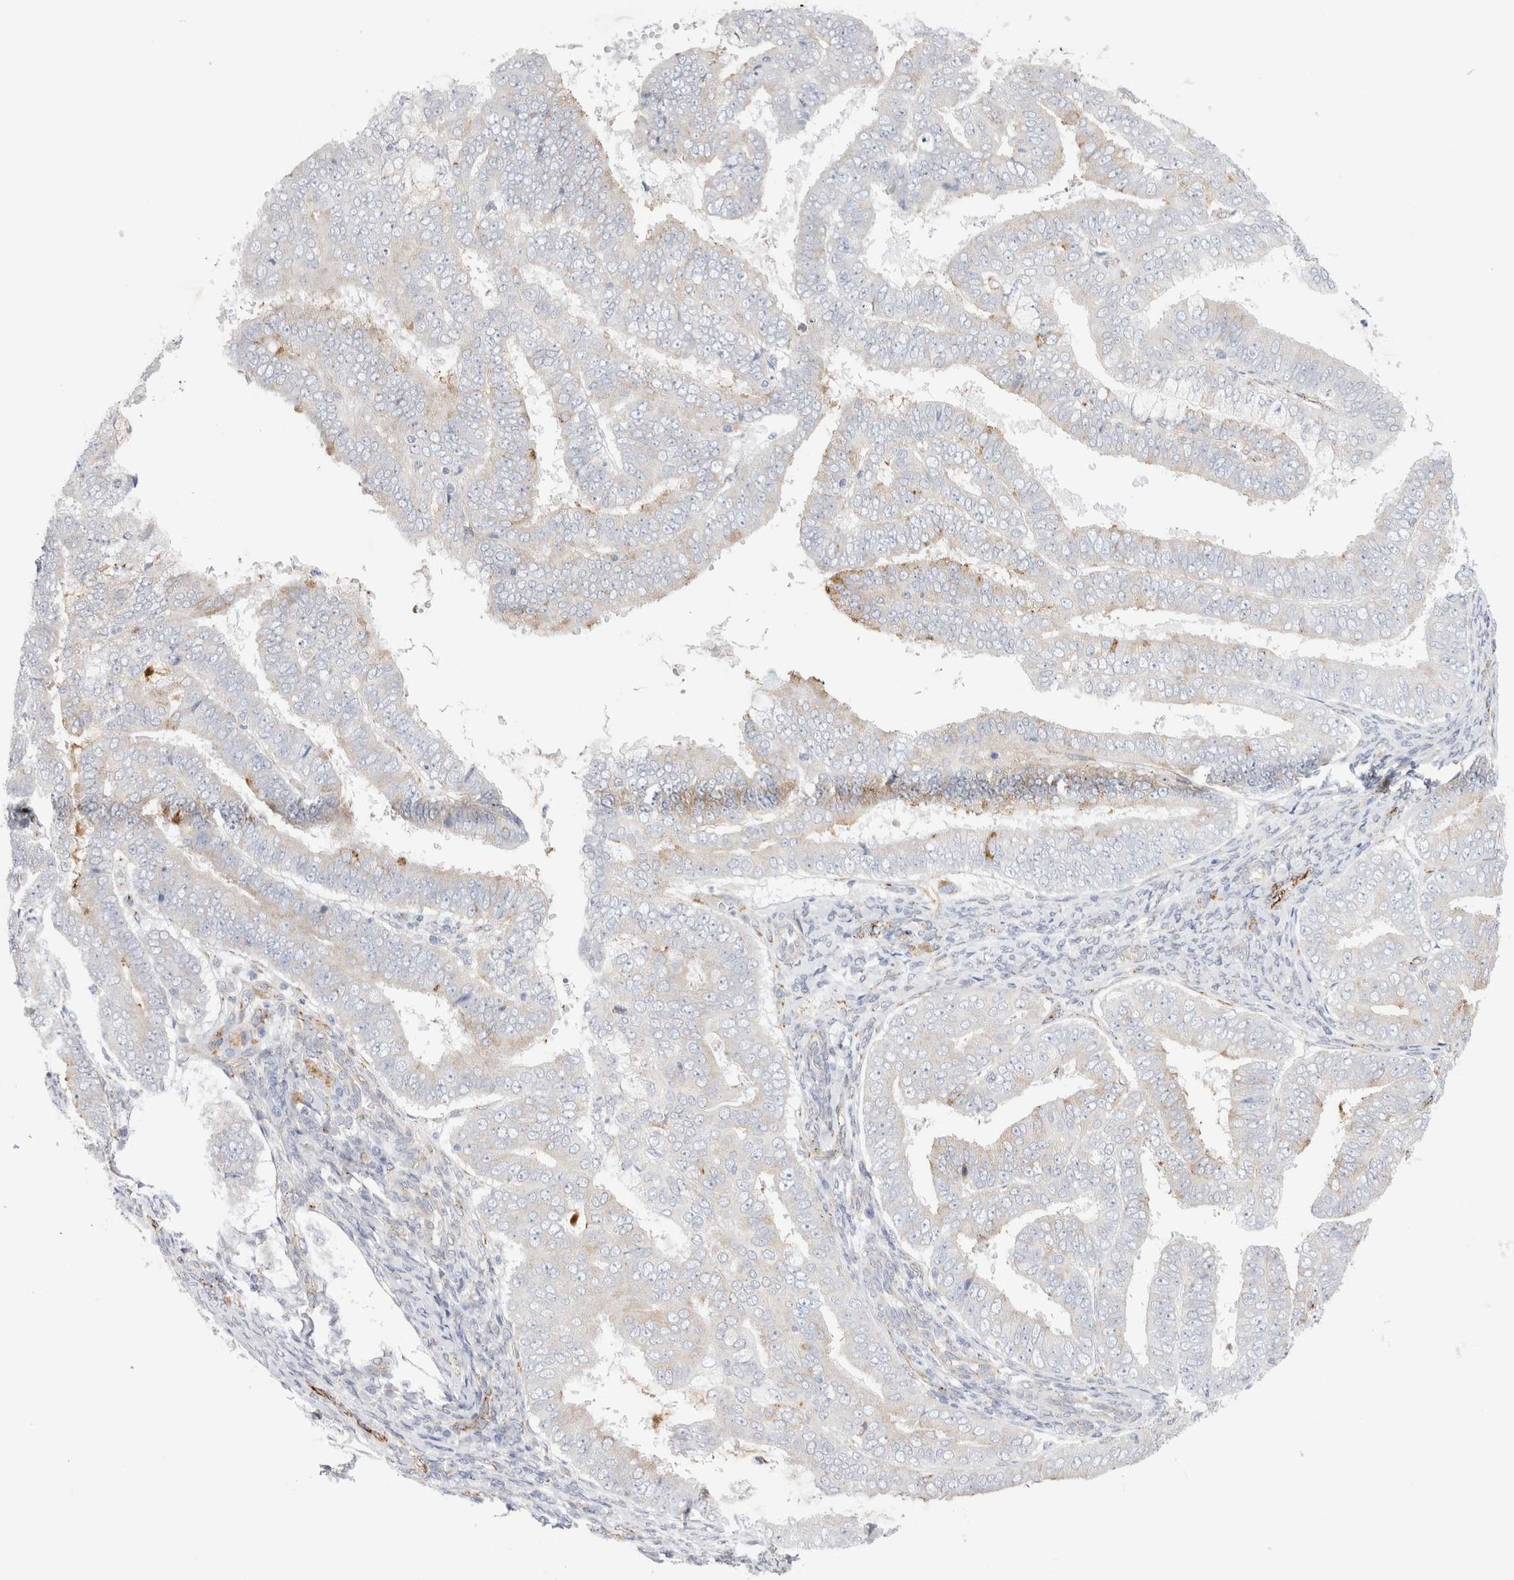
{"staining": {"intensity": "weak", "quantity": "<25%", "location": "cytoplasmic/membranous"}, "tissue": "endometrial cancer", "cell_type": "Tumor cells", "image_type": "cancer", "snomed": [{"axis": "morphology", "description": "Adenocarcinoma, NOS"}, {"axis": "topography", "description": "Endometrium"}], "caption": "An image of endometrial cancer (adenocarcinoma) stained for a protein exhibits no brown staining in tumor cells.", "gene": "CNPY4", "patient": {"sex": "female", "age": 63}}